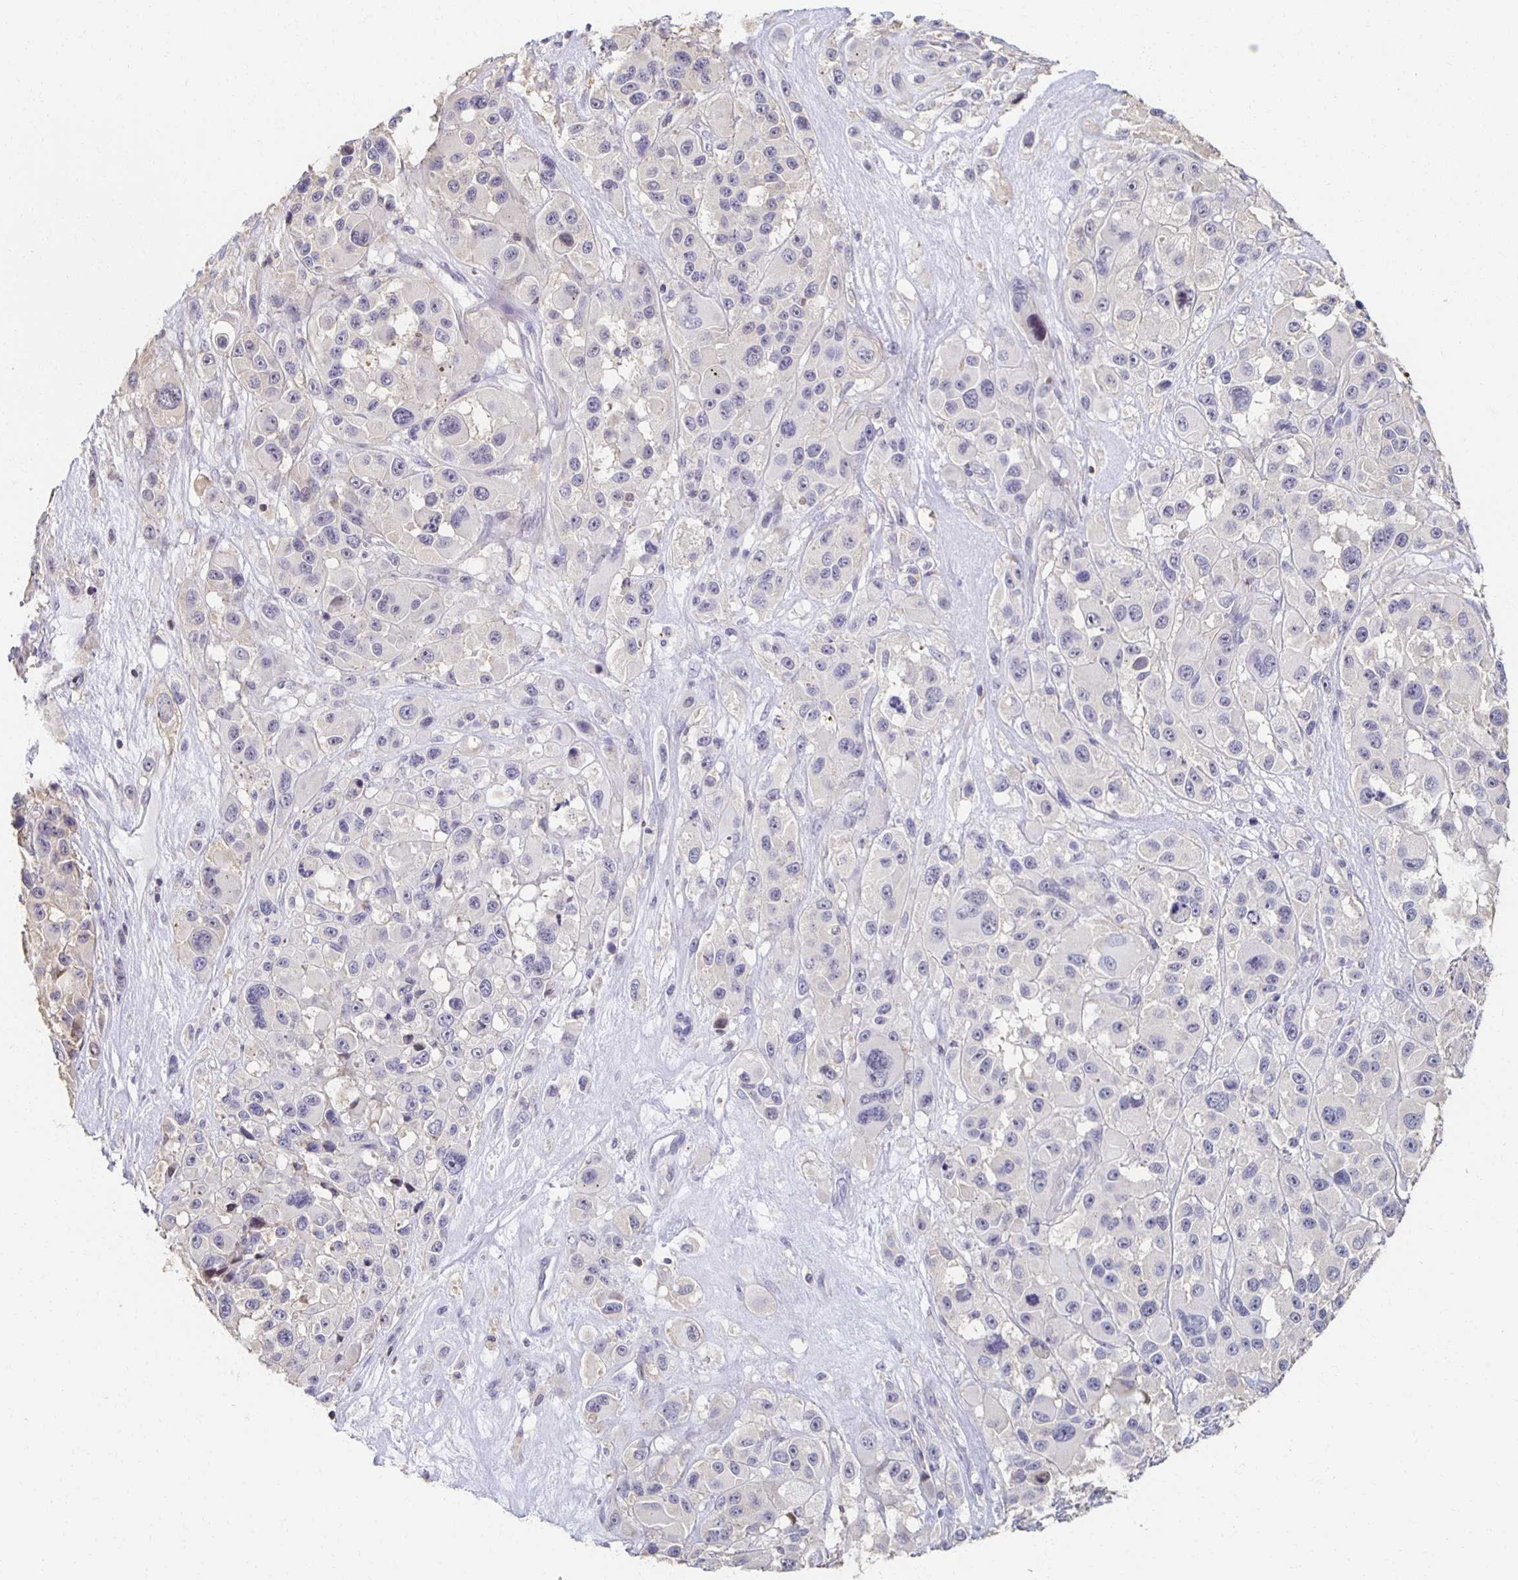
{"staining": {"intensity": "negative", "quantity": "none", "location": "none"}, "tissue": "melanoma", "cell_type": "Tumor cells", "image_type": "cancer", "snomed": [{"axis": "morphology", "description": "Malignant melanoma, Metastatic site"}, {"axis": "topography", "description": "Lymph node"}], "caption": "Photomicrograph shows no significant protein positivity in tumor cells of malignant melanoma (metastatic site). (Immunohistochemistry (ihc), brightfield microscopy, high magnification).", "gene": "ZNF692", "patient": {"sex": "female", "age": 65}}